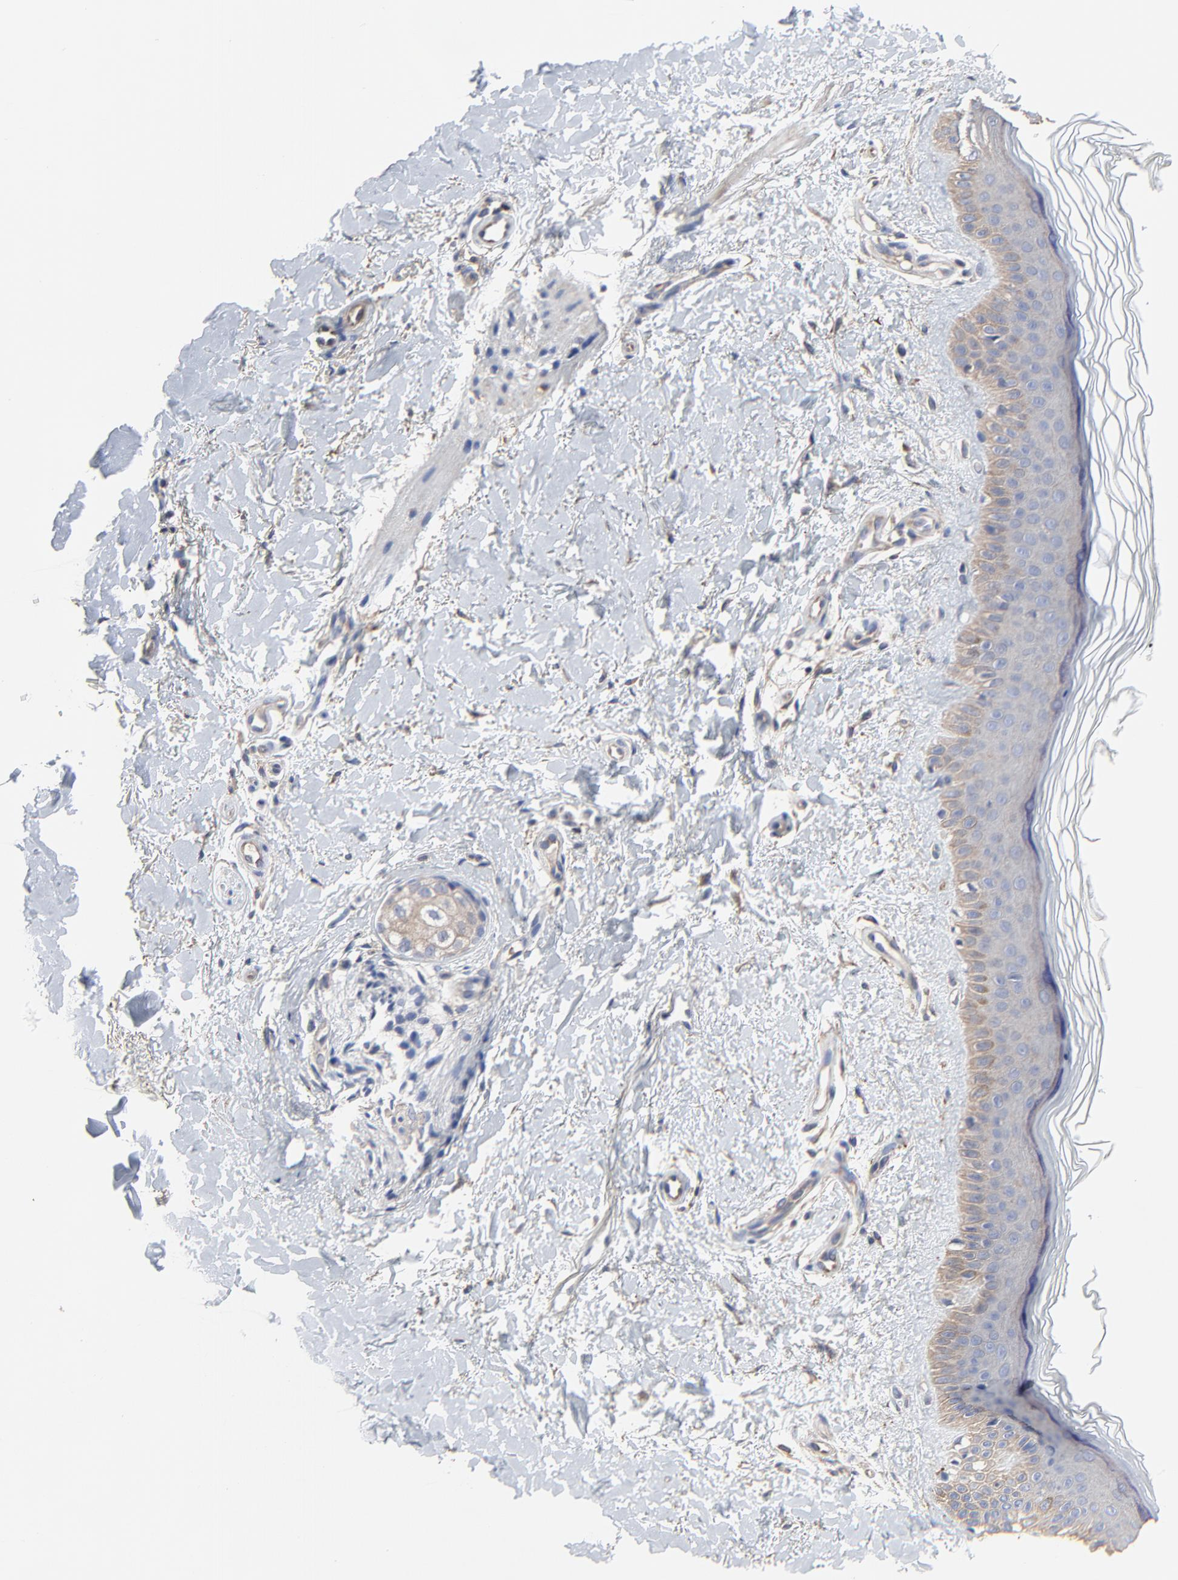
{"staining": {"intensity": "moderate", "quantity": ">75%", "location": "cytoplasmic/membranous"}, "tissue": "skin", "cell_type": "Fibroblasts", "image_type": "normal", "snomed": [{"axis": "morphology", "description": "Normal tissue, NOS"}, {"axis": "topography", "description": "Skin"}], "caption": "The immunohistochemical stain shows moderate cytoplasmic/membranous expression in fibroblasts of unremarkable skin. Immunohistochemistry stains the protein of interest in brown and the nuclei are stained blue.", "gene": "NXF3", "patient": {"sex": "female", "age": 19}}